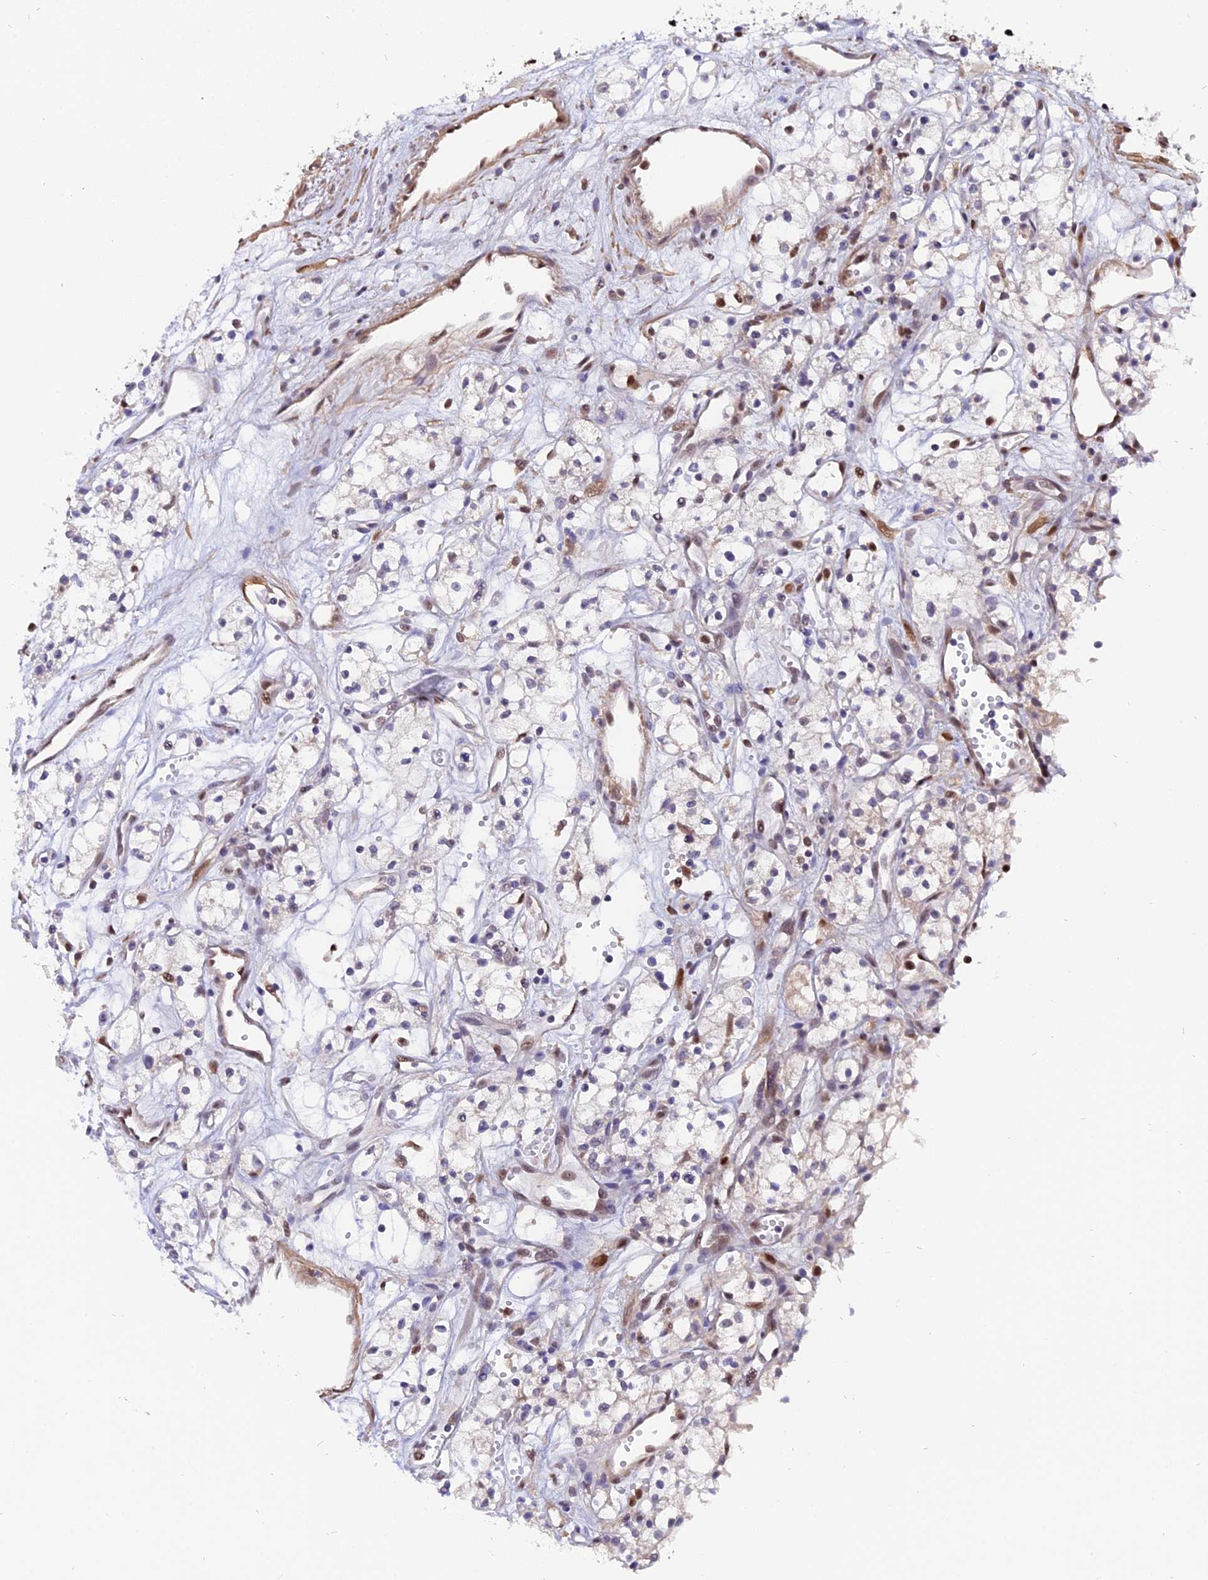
{"staining": {"intensity": "negative", "quantity": "none", "location": "none"}, "tissue": "renal cancer", "cell_type": "Tumor cells", "image_type": "cancer", "snomed": [{"axis": "morphology", "description": "Adenocarcinoma, NOS"}, {"axis": "topography", "description": "Kidney"}], "caption": "There is no significant positivity in tumor cells of renal cancer (adenocarcinoma).", "gene": "FAM118B", "patient": {"sex": "male", "age": 59}}